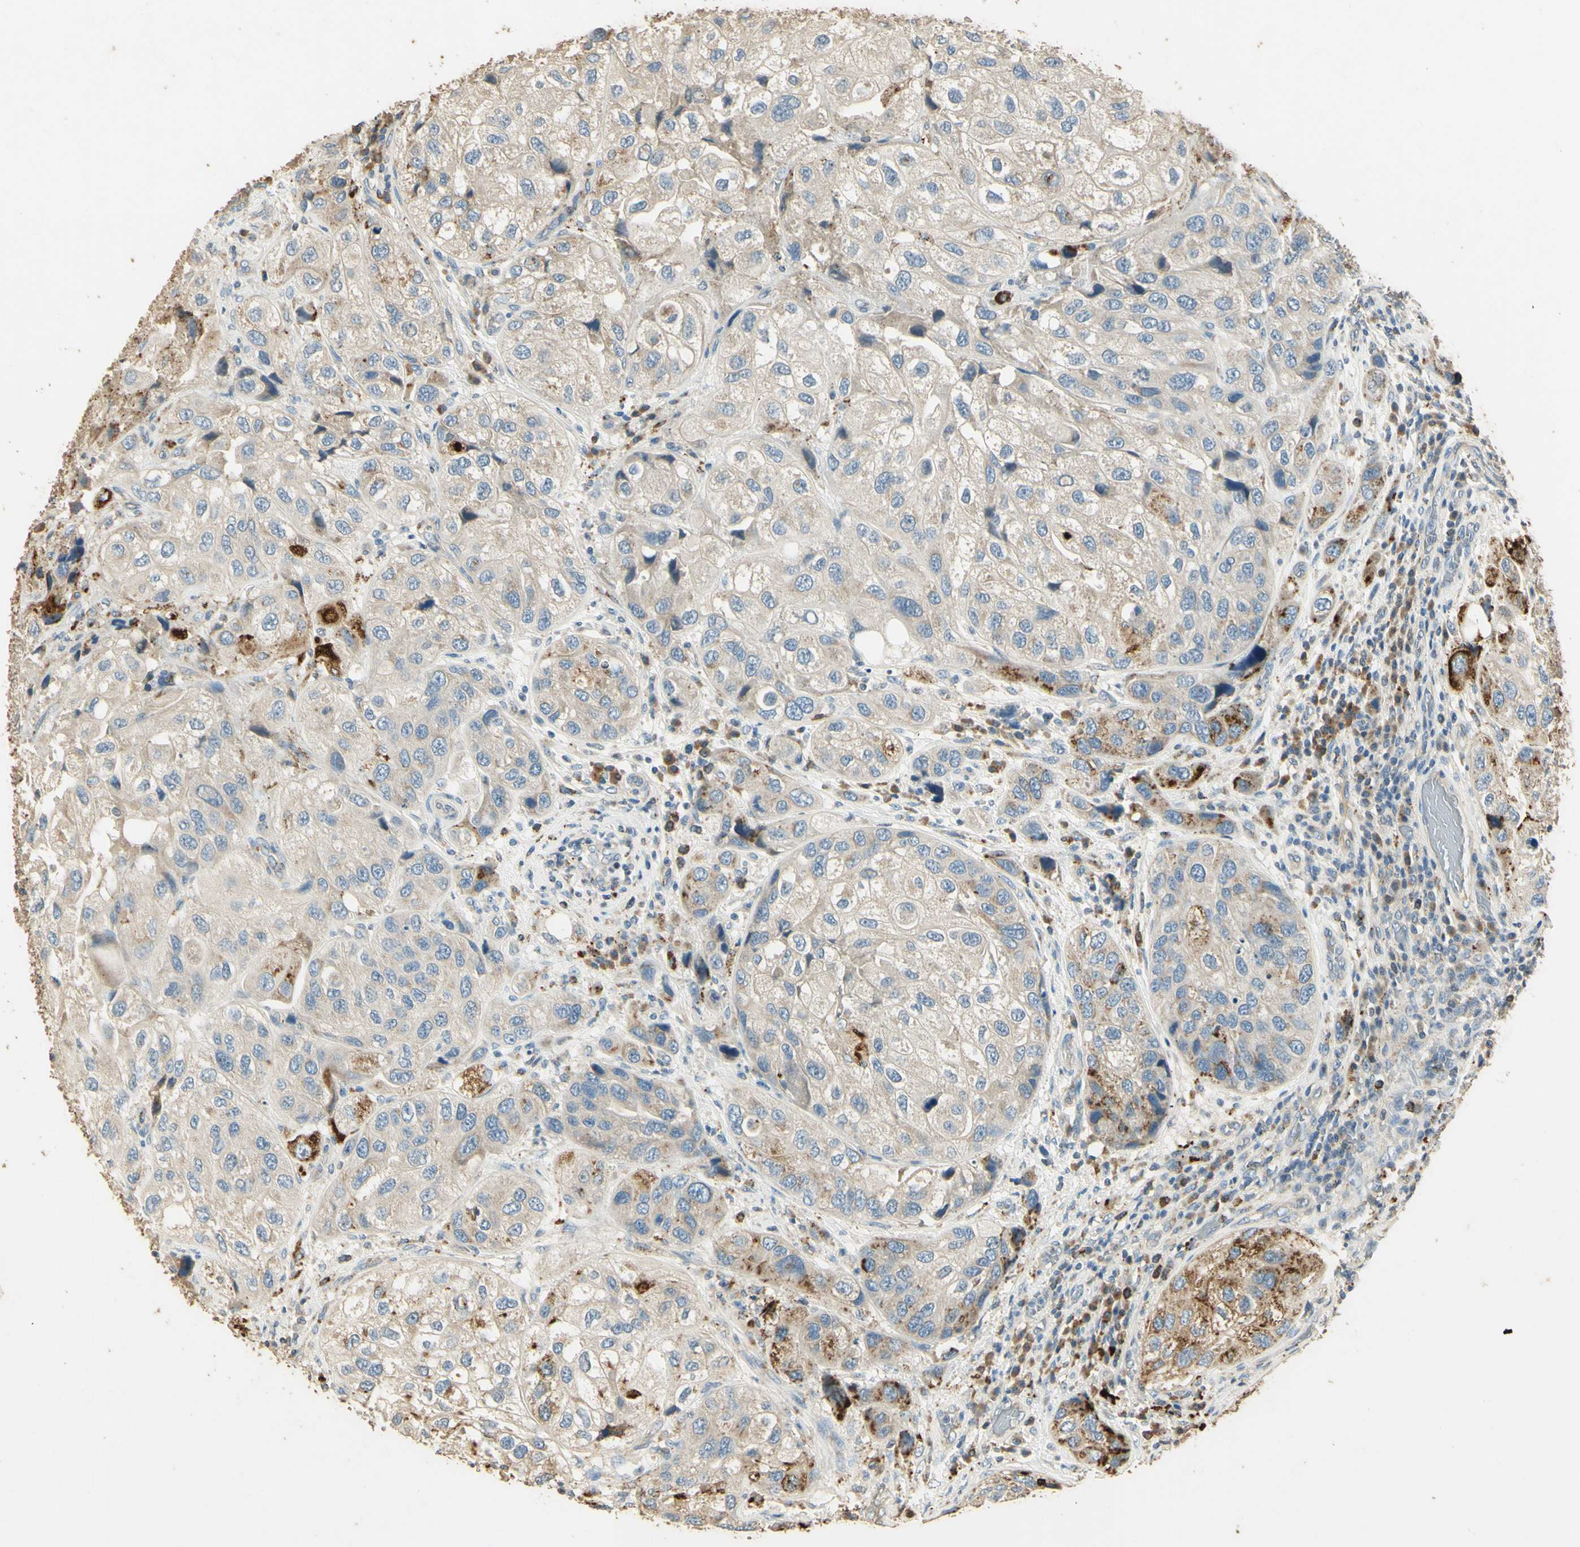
{"staining": {"intensity": "strong", "quantity": "<25%", "location": "cytoplasmic/membranous"}, "tissue": "urothelial cancer", "cell_type": "Tumor cells", "image_type": "cancer", "snomed": [{"axis": "morphology", "description": "Urothelial carcinoma, High grade"}, {"axis": "topography", "description": "Urinary bladder"}], "caption": "Urothelial cancer was stained to show a protein in brown. There is medium levels of strong cytoplasmic/membranous positivity in about <25% of tumor cells.", "gene": "ARHGEF17", "patient": {"sex": "female", "age": 64}}